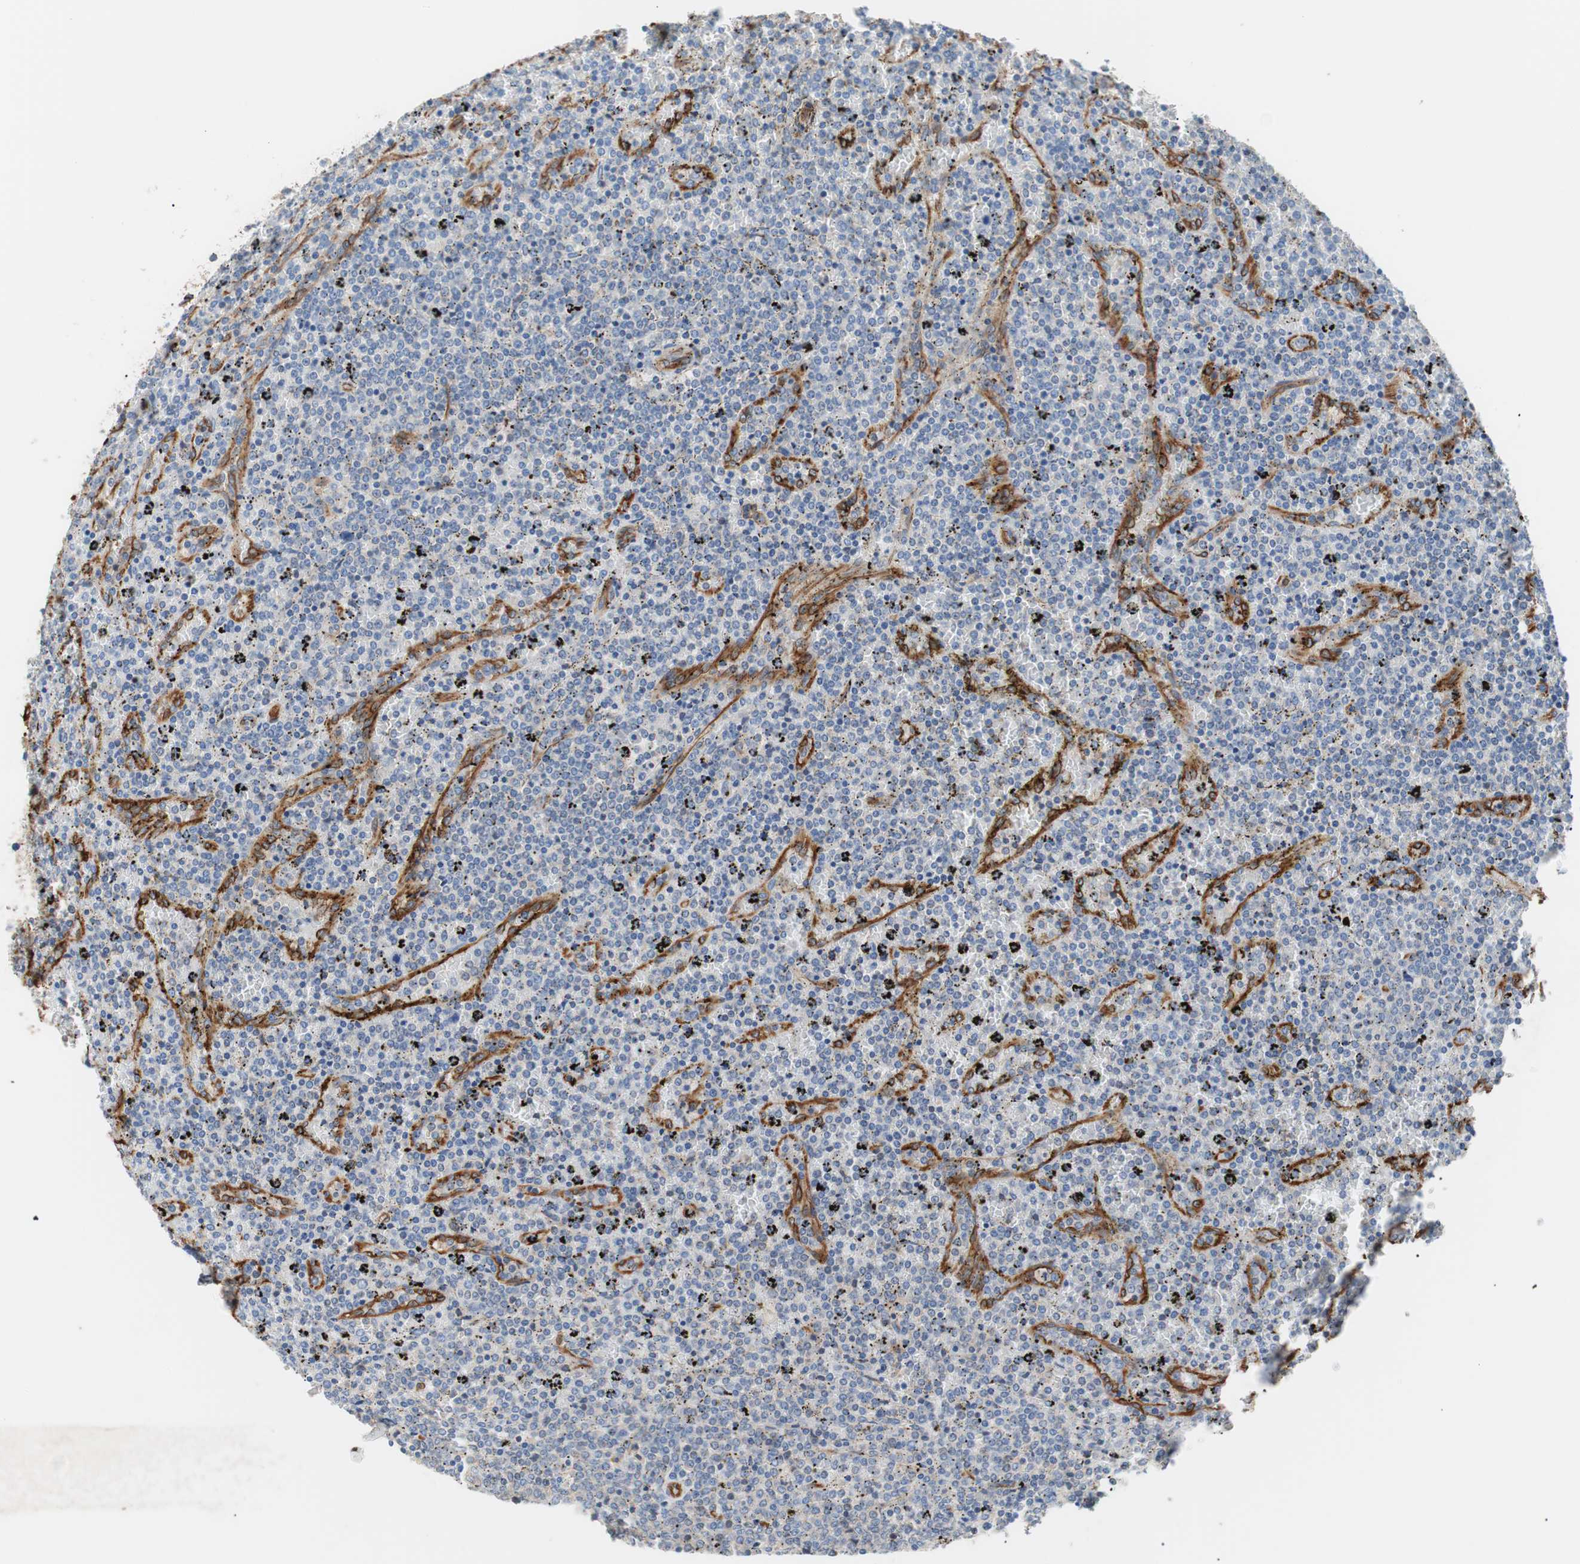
{"staining": {"intensity": "negative", "quantity": "none", "location": "none"}, "tissue": "lymphoma", "cell_type": "Tumor cells", "image_type": "cancer", "snomed": [{"axis": "morphology", "description": "Malignant lymphoma, non-Hodgkin's type, Low grade"}, {"axis": "topography", "description": "Spleen"}], "caption": "High power microscopy image of an IHC photomicrograph of lymphoma, revealing no significant positivity in tumor cells. (DAB (3,3'-diaminobenzidine) IHC with hematoxylin counter stain).", "gene": "SPINT1", "patient": {"sex": "female", "age": 77}}